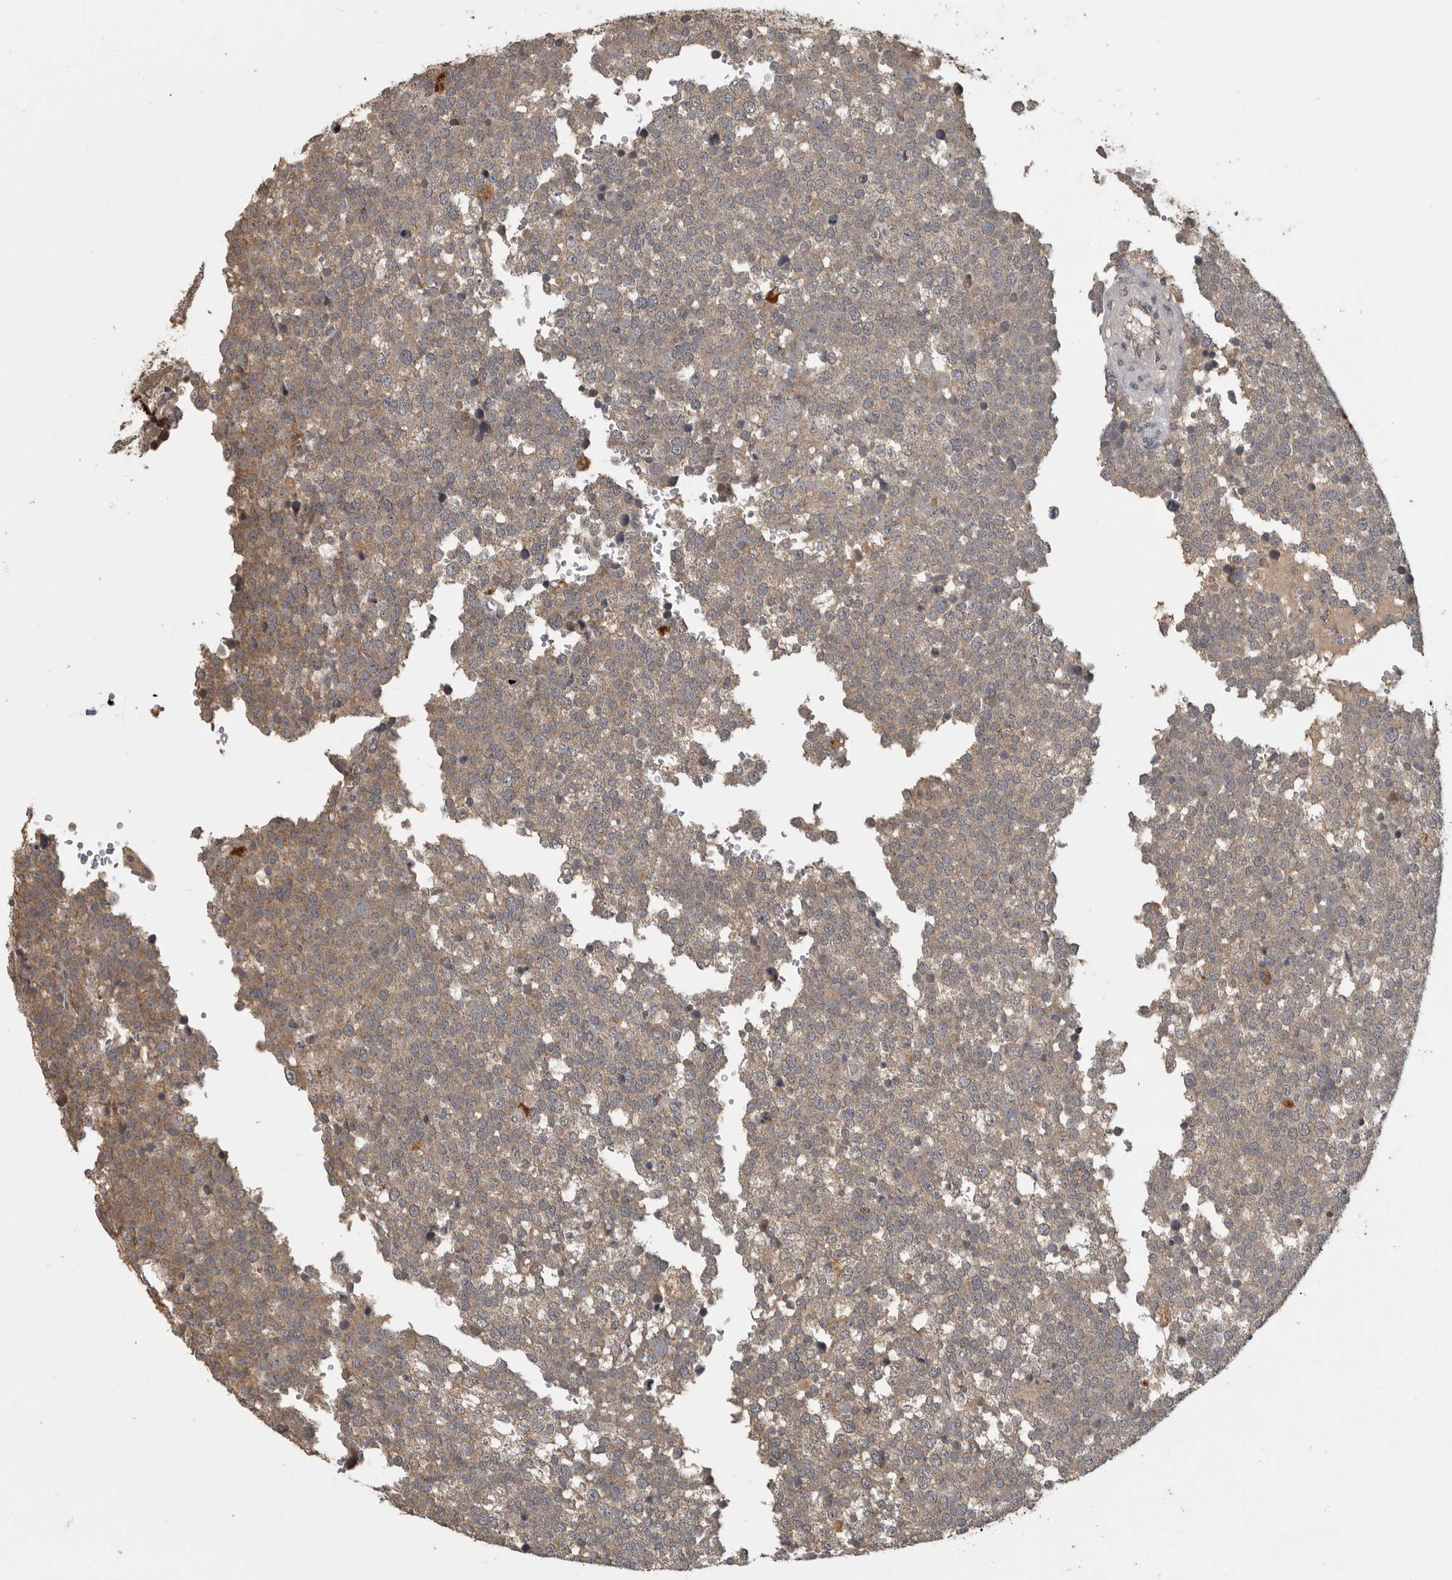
{"staining": {"intensity": "weak", "quantity": ">75%", "location": "cytoplasmic/membranous"}, "tissue": "testis cancer", "cell_type": "Tumor cells", "image_type": "cancer", "snomed": [{"axis": "morphology", "description": "Seminoma, NOS"}, {"axis": "topography", "description": "Testis"}], "caption": "A brown stain labels weak cytoplasmic/membranous positivity of a protein in testis seminoma tumor cells.", "gene": "ADAMTS4", "patient": {"sex": "male", "age": 71}}